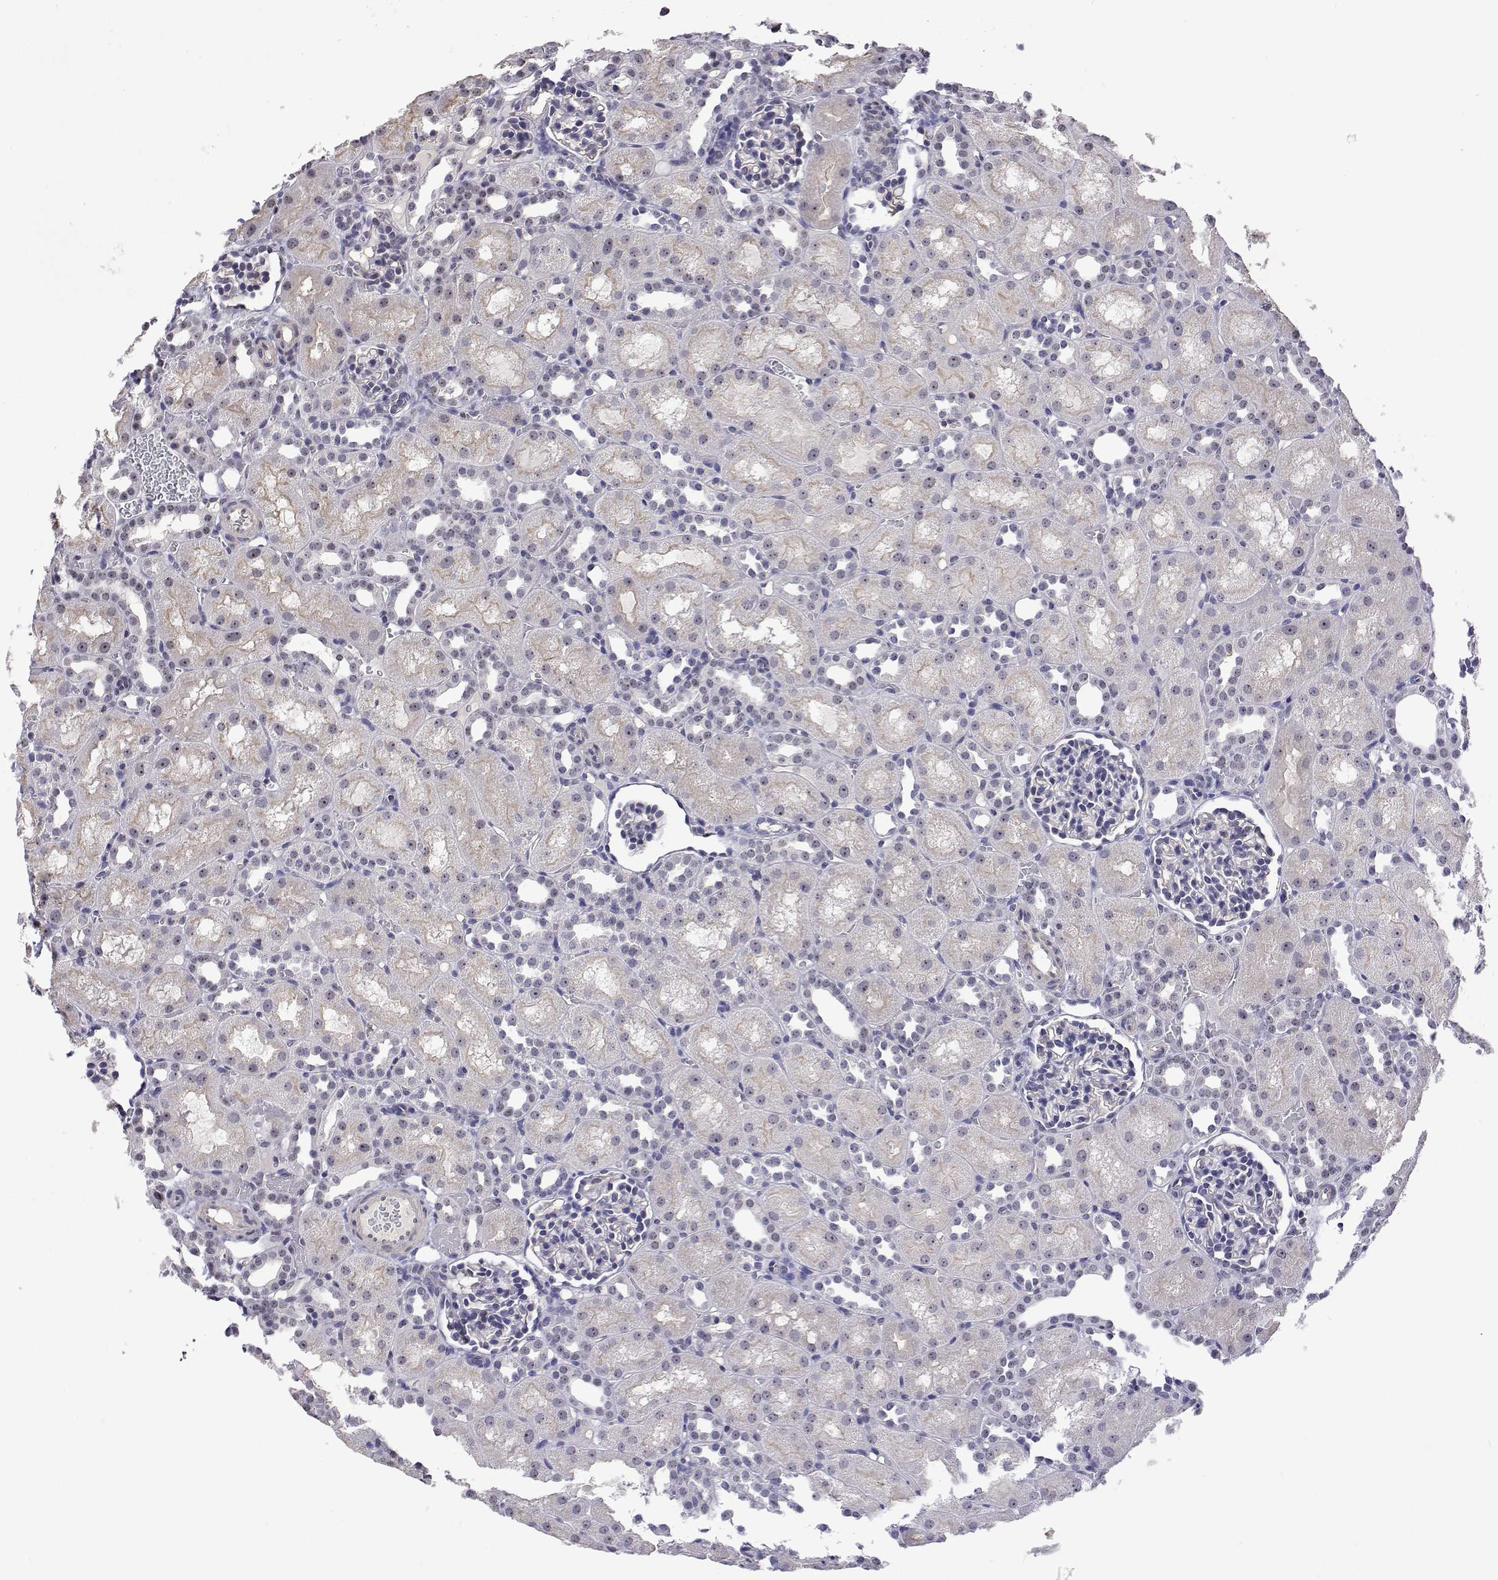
{"staining": {"intensity": "weak", "quantity": "<25%", "location": "nuclear"}, "tissue": "kidney", "cell_type": "Cells in glomeruli", "image_type": "normal", "snomed": [{"axis": "morphology", "description": "Normal tissue, NOS"}, {"axis": "topography", "description": "Kidney"}], "caption": "A high-resolution micrograph shows IHC staining of normal kidney, which reveals no significant positivity in cells in glomeruli. Nuclei are stained in blue.", "gene": "NHP2", "patient": {"sex": "male", "age": 1}}